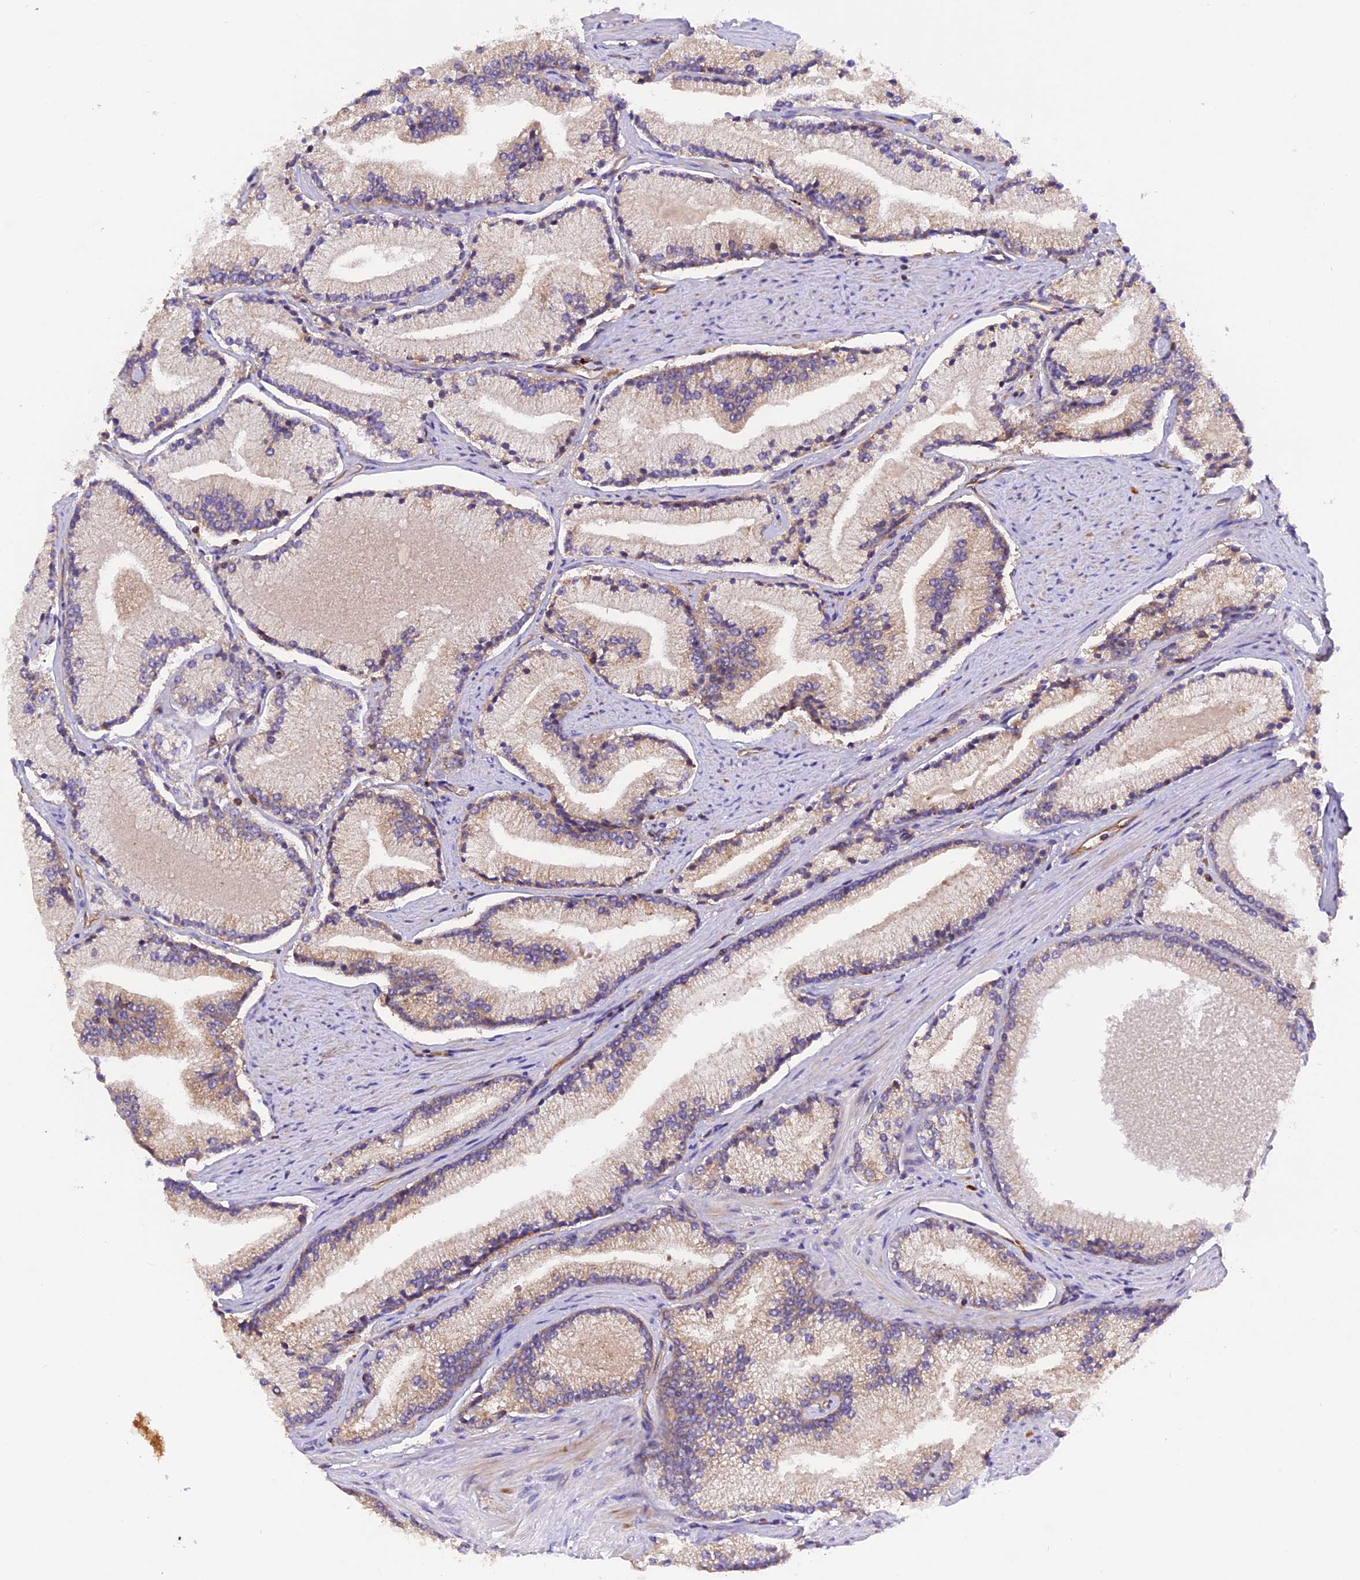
{"staining": {"intensity": "moderate", "quantity": "<25%", "location": "cytoplasmic/membranous"}, "tissue": "prostate cancer", "cell_type": "Tumor cells", "image_type": "cancer", "snomed": [{"axis": "morphology", "description": "Adenocarcinoma, High grade"}, {"axis": "topography", "description": "Prostate"}], "caption": "Immunohistochemical staining of human prostate adenocarcinoma (high-grade) reveals low levels of moderate cytoplasmic/membranous protein expression in about <25% of tumor cells. The protein of interest is shown in brown color, while the nuclei are stained blue.", "gene": "C5orf22", "patient": {"sex": "male", "age": 67}}